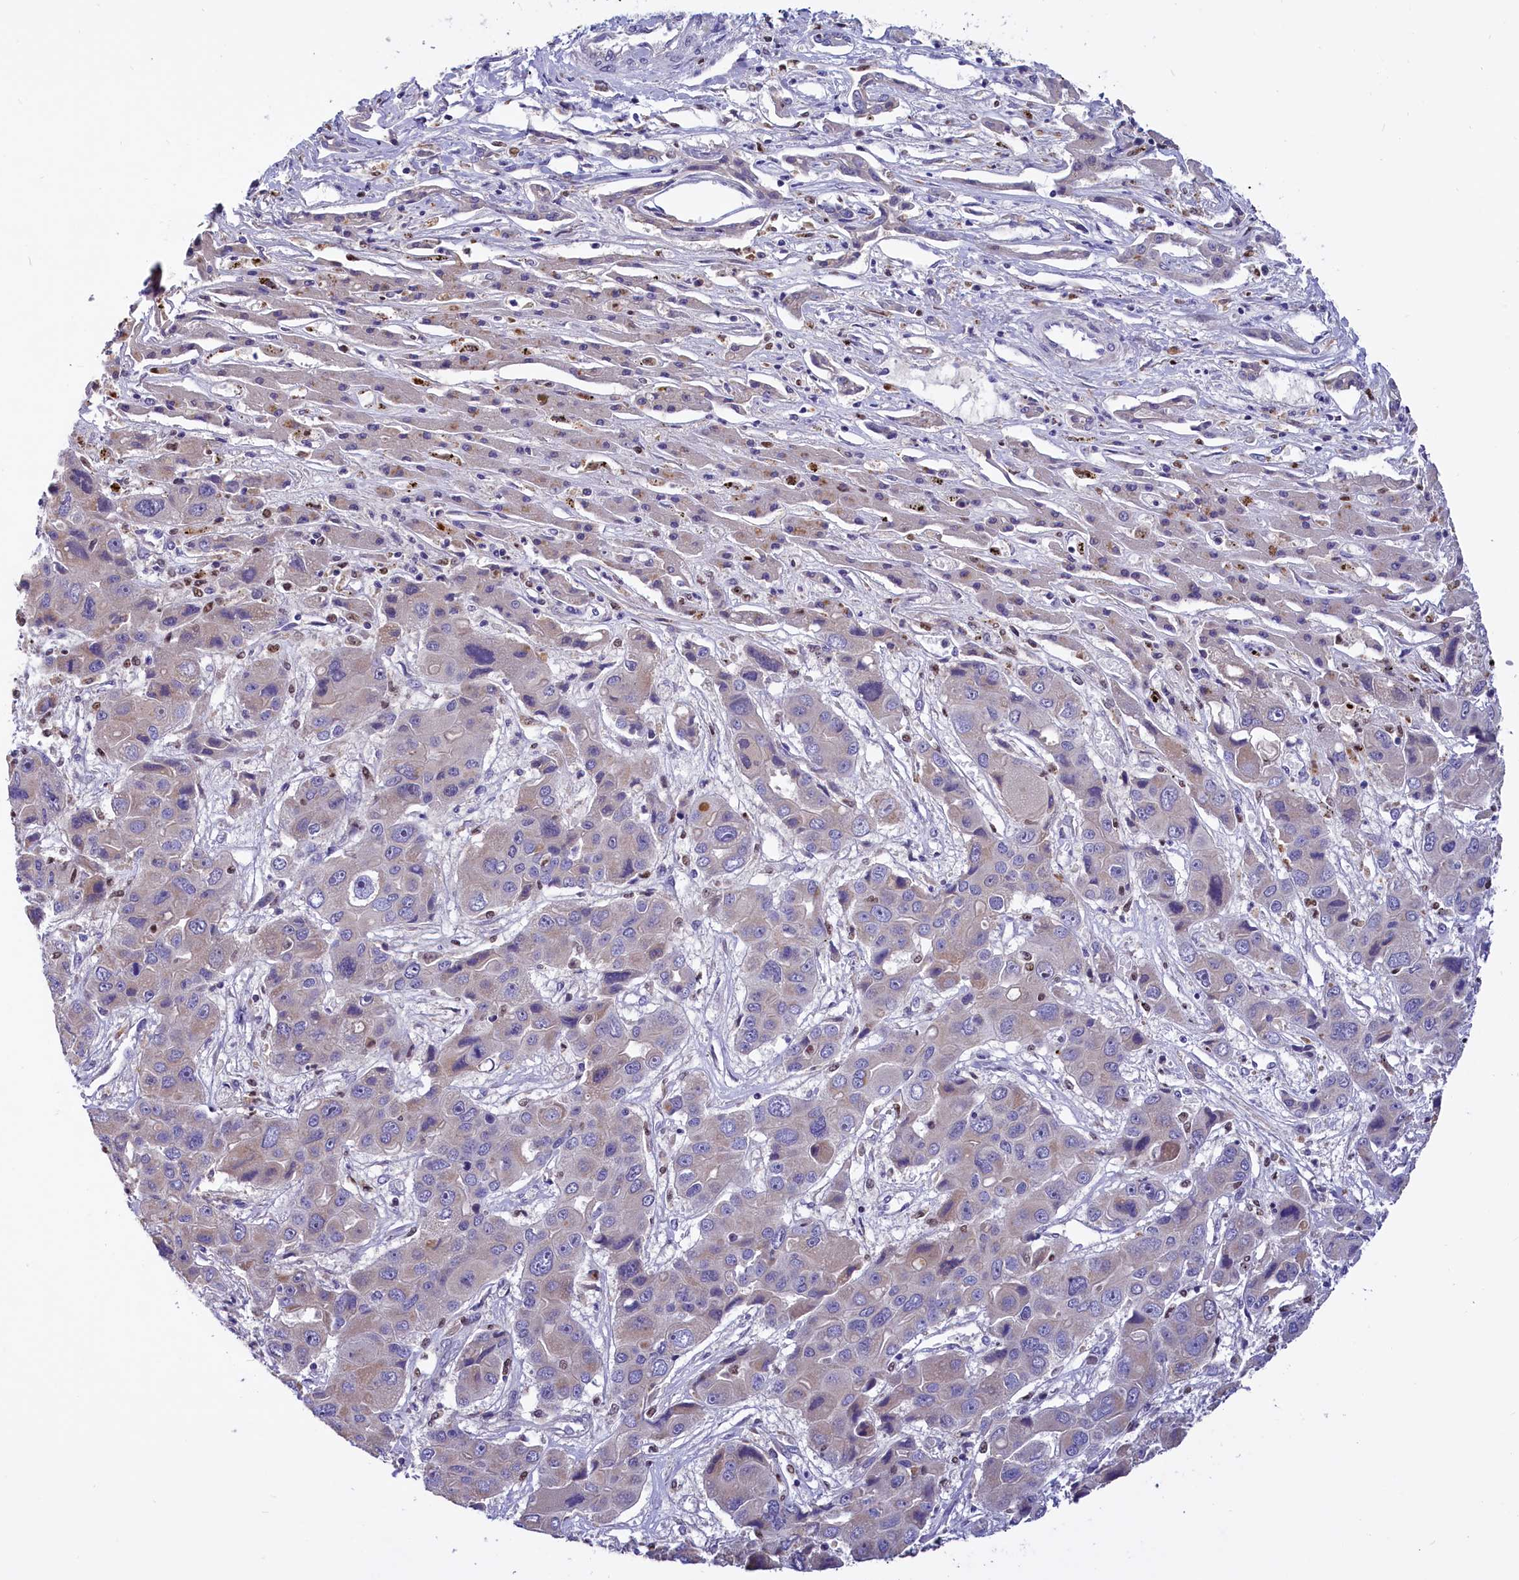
{"staining": {"intensity": "negative", "quantity": "none", "location": "none"}, "tissue": "liver cancer", "cell_type": "Tumor cells", "image_type": "cancer", "snomed": [{"axis": "morphology", "description": "Cholangiocarcinoma"}, {"axis": "topography", "description": "Liver"}], "caption": "A high-resolution photomicrograph shows immunohistochemistry (IHC) staining of liver cancer, which displays no significant staining in tumor cells.", "gene": "BTBD9", "patient": {"sex": "male", "age": 67}}